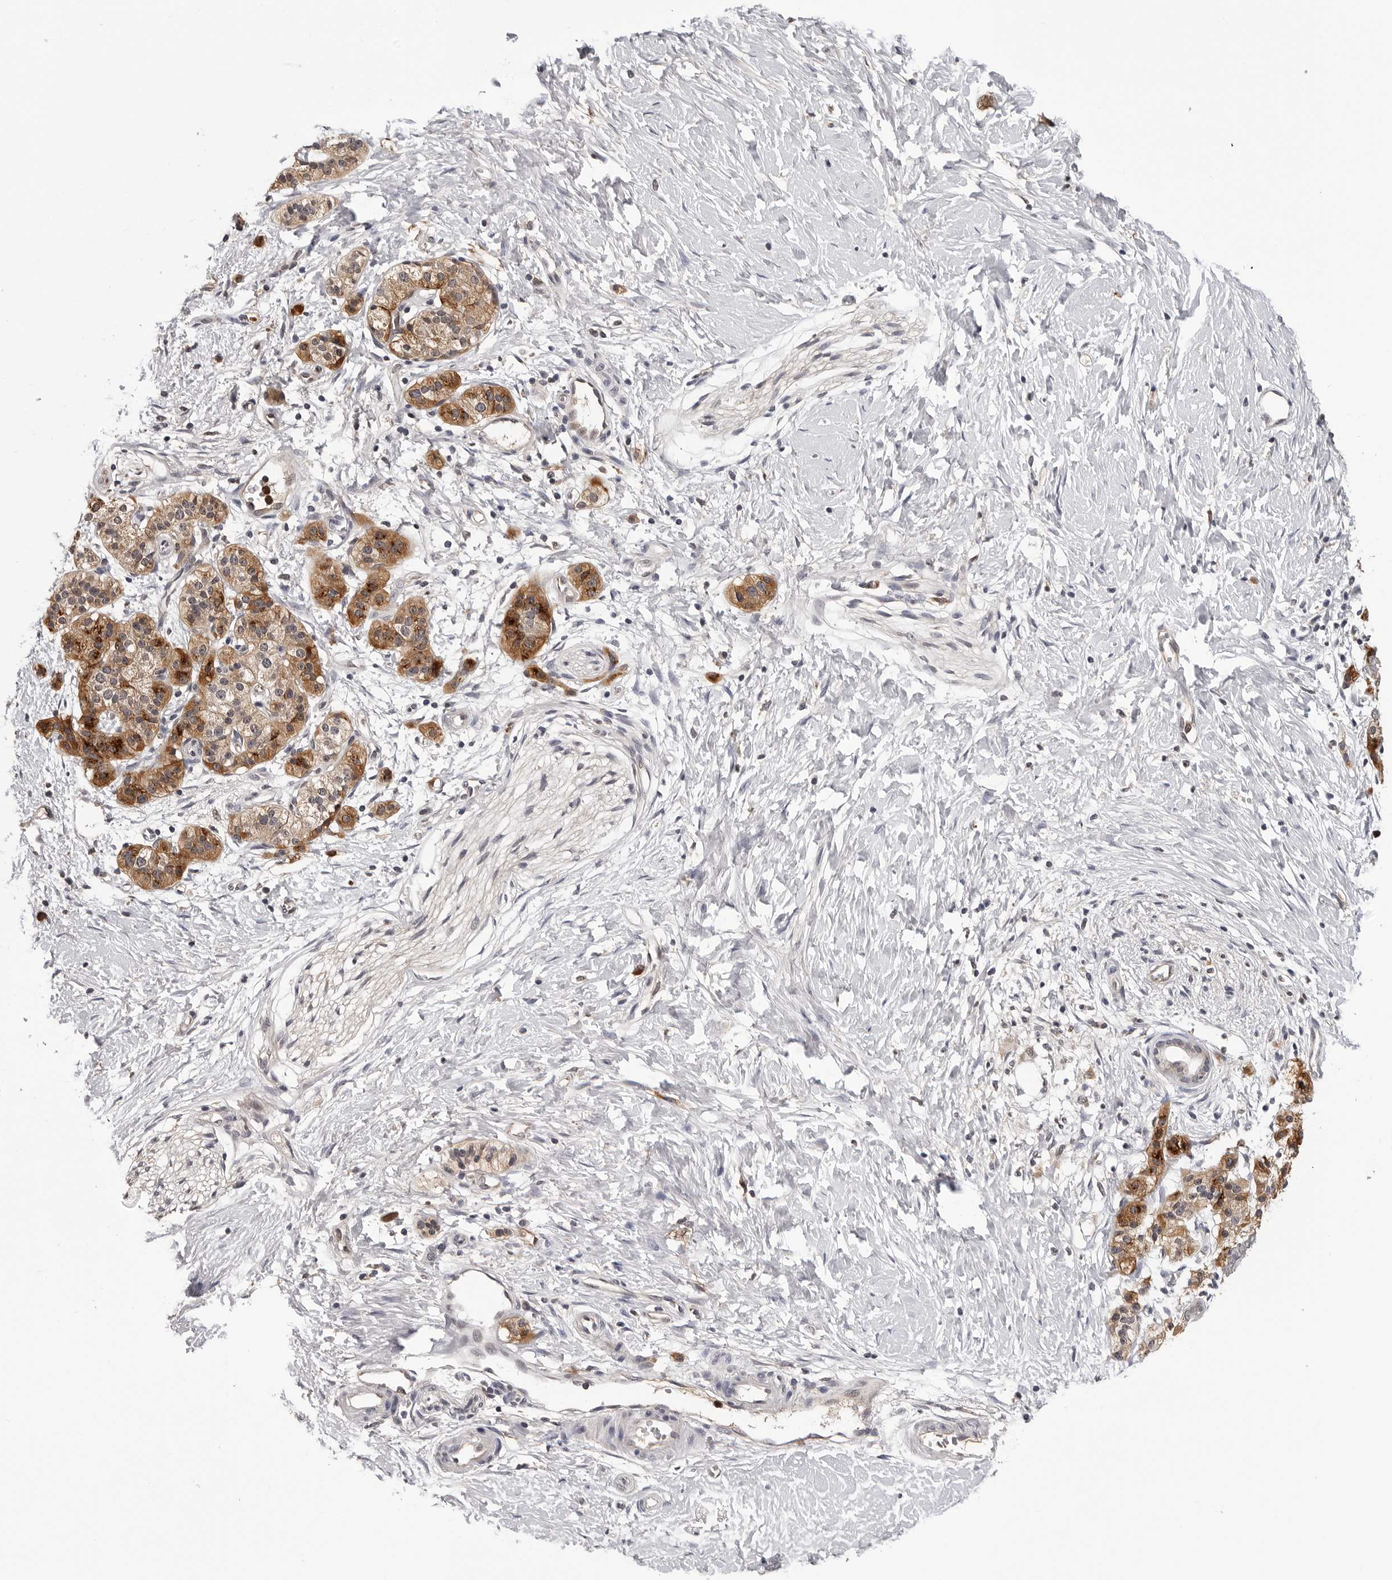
{"staining": {"intensity": "moderate", "quantity": ">75%", "location": "cytoplasmic/membranous"}, "tissue": "pancreatic cancer", "cell_type": "Tumor cells", "image_type": "cancer", "snomed": [{"axis": "morphology", "description": "Adenocarcinoma, NOS"}, {"axis": "topography", "description": "Pancreas"}], "caption": "Pancreatic cancer stained with a brown dye exhibits moderate cytoplasmic/membranous positive staining in about >75% of tumor cells.", "gene": "TRMT13", "patient": {"sex": "male", "age": 50}}